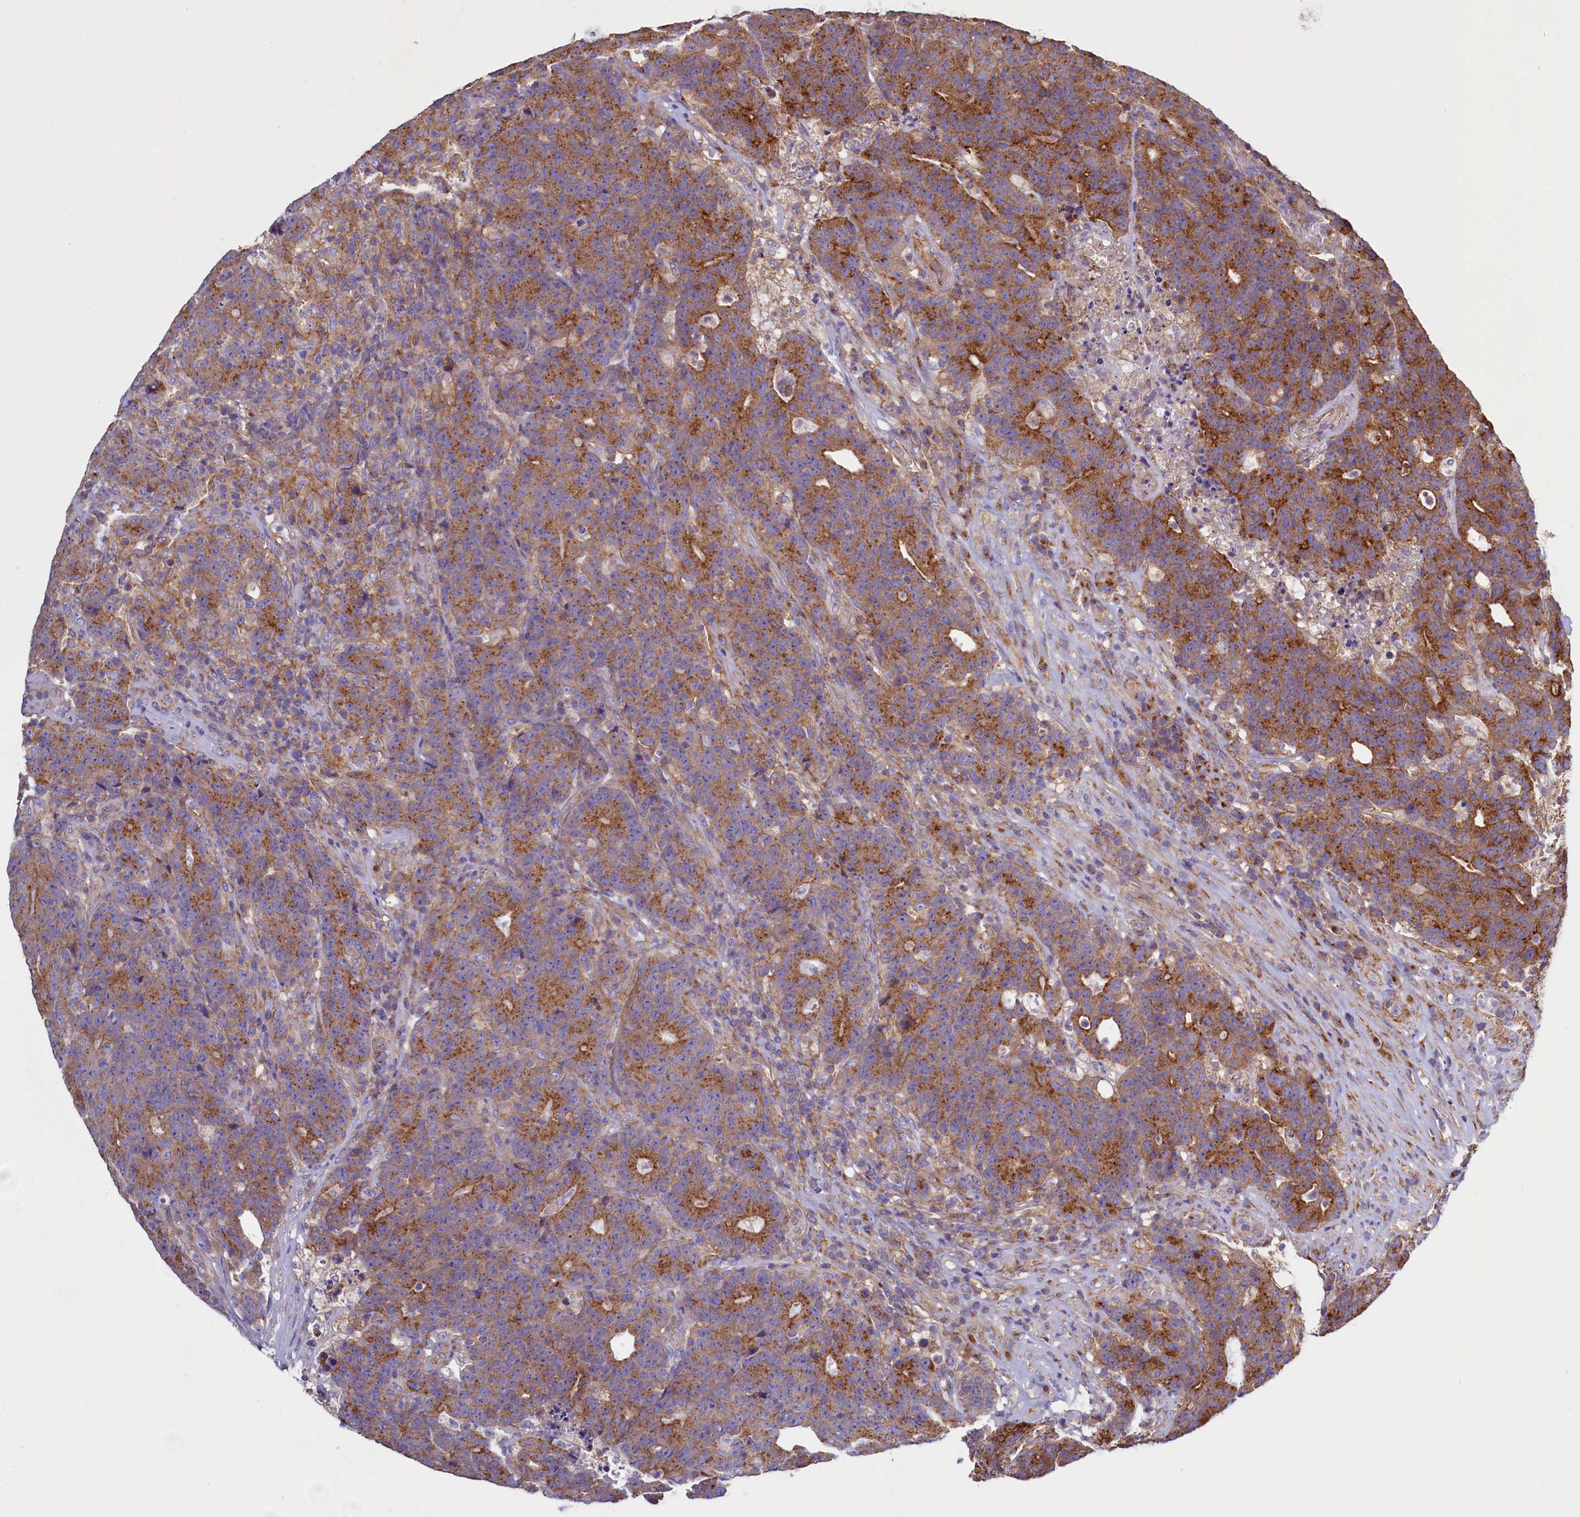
{"staining": {"intensity": "strong", "quantity": ">75%", "location": "cytoplasmic/membranous"}, "tissue": "colorectal cancer", "cell_type": "Tumor cells", "image_type": "cancer", "snomed": [{"axis": "morphology", "description": "Adenocarcinoma, NOS"}, {"axis": "topography", "description": "Colon"}], "caption": "A histopathology image showing strong cytoplasmic/membranous staining in about >75% of tumor cells in colorectal adenocarcinoma, as visualized by brown immunohistochemical staining.", "gene": "GPR21", "patient": {"sex": "female", "age": 75}}